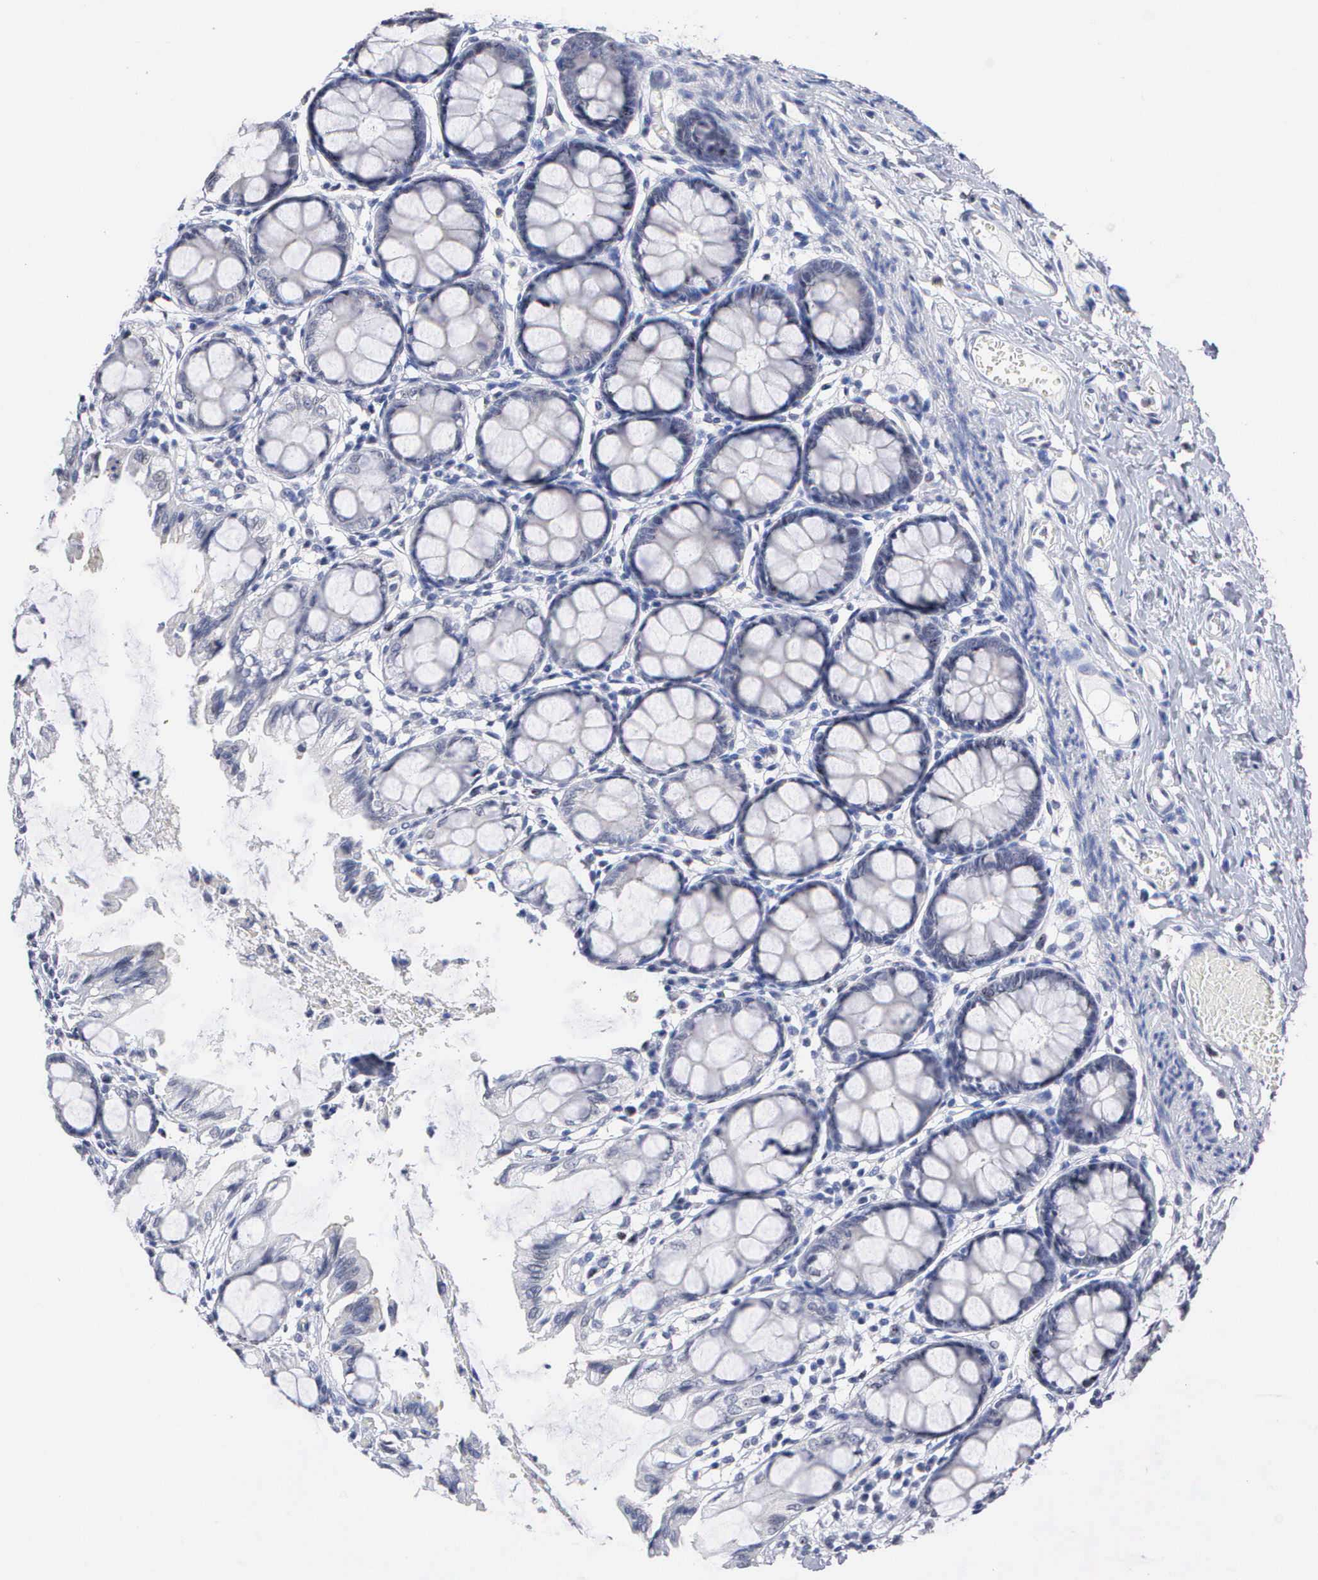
{"staining": {"intensity": "negative", "quantity": "none", "location": "none"}, "tissue": "colon", "cell_type": "Endothelial cells", "image_type": "normal", "snomed": [{"axis": "morphology", "description": "Normal tissue, NOS"}, {"axis": "topography", "description": "Colon"}], "caption": "An immunohistochemistry micrograph of normal colon is shown. There is no staining in endothelial cells of colon. The staining was performed using DAB to visualize the protein expression in brown, while the nuclei were stained in blue with hematoxylin (Magnification: 20x).", "gene": "KDM6A", "patient": {"sex": "male", "age": 54}}